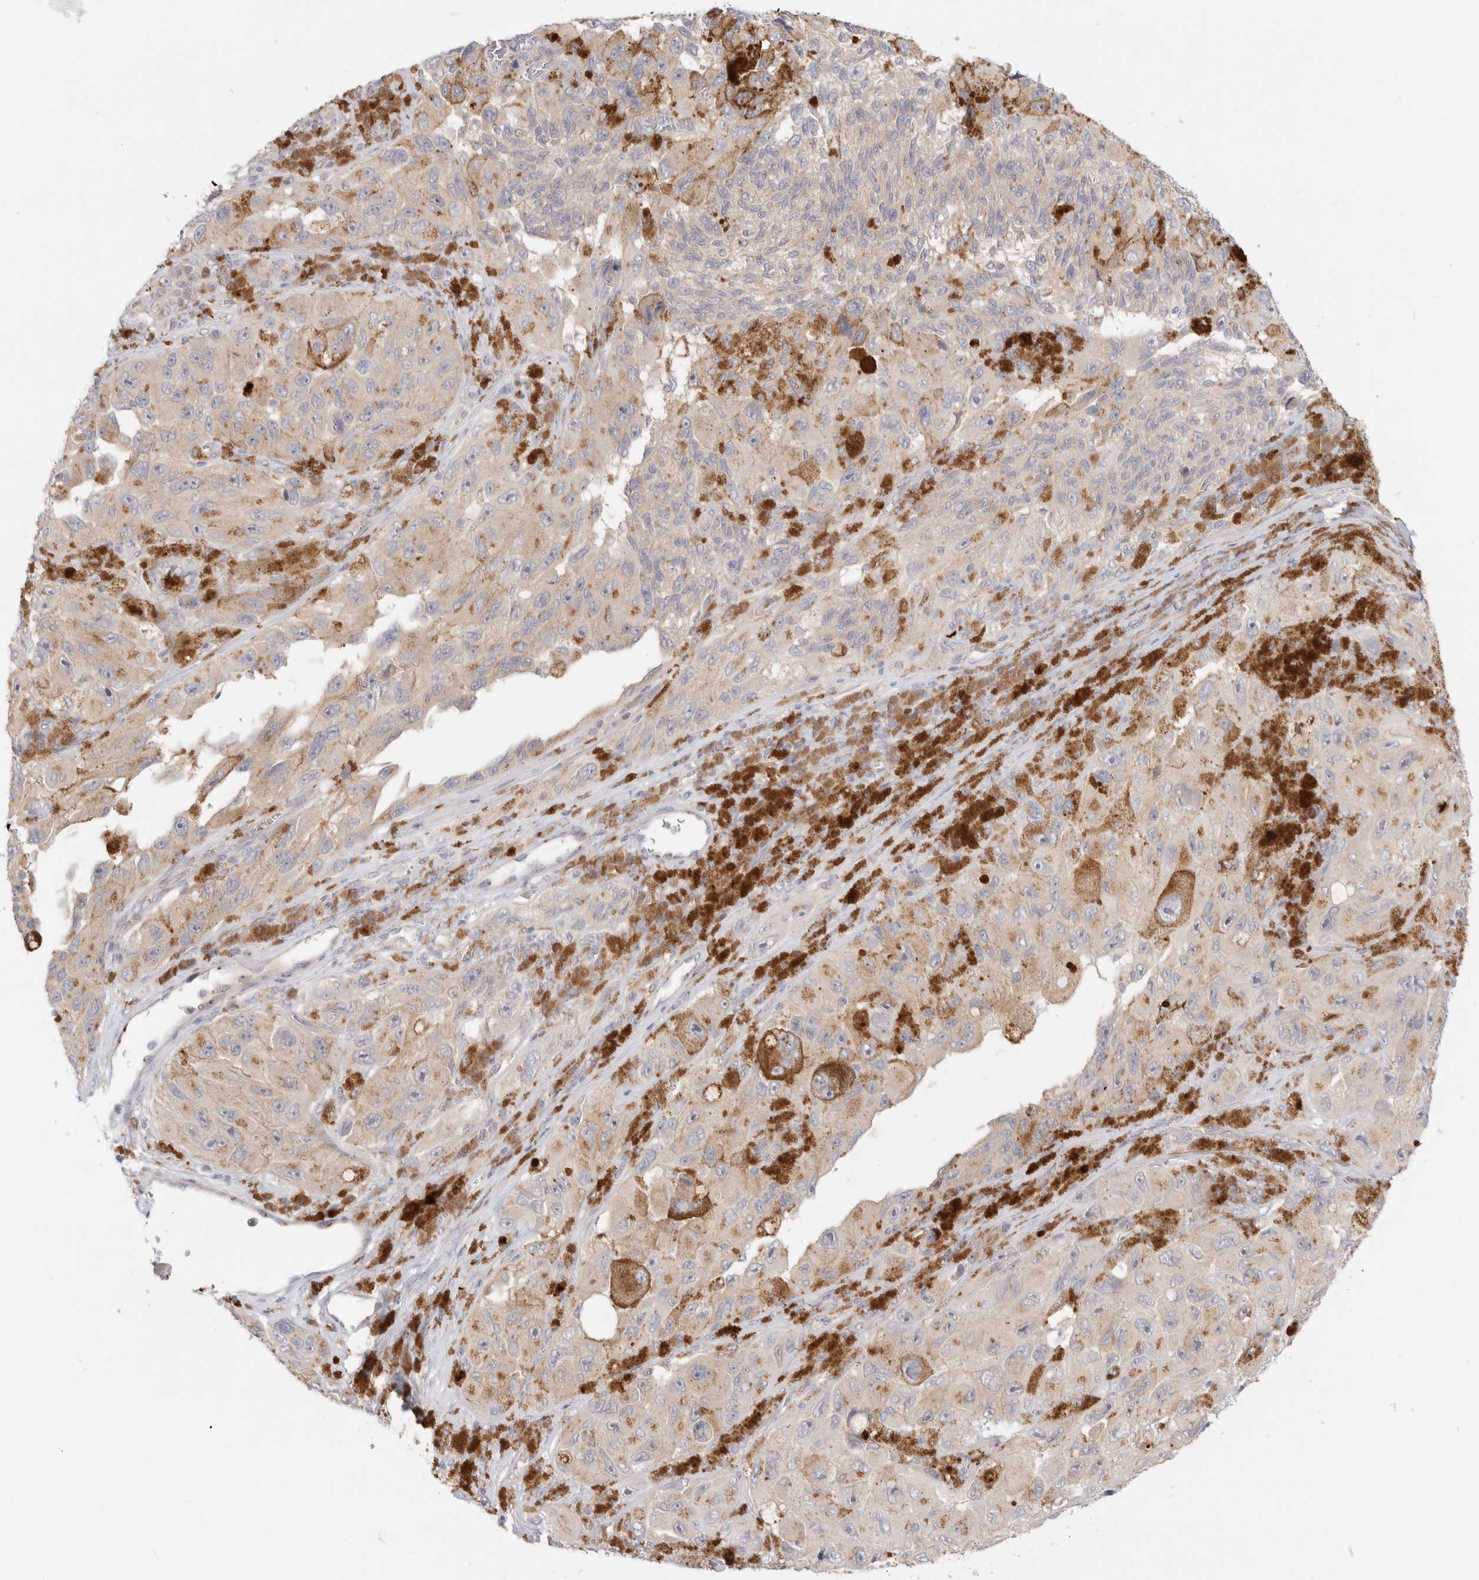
{"staining": {"intensity": "weak", "quantity": ">75%", "location": "cytoplasmic/membranous"}, "tissue": "melanoma", "cell_type": "Tumor cells", "image_type": "cancer", "snomed": [{"axis": "morphology", "description": "Malignant melanoma, NOS"}, {"axis": "topography", "description": "Skin"}], "caption": "Melanoma stained with DAB (3,3'-diaminobenzidine) immunohistochemistry exhibits low levels of weak cytoplasmic/membranous expression in approximately >75% of tumor cells.", "gene": "EFCAB13", "patient": {"sex": "female", "age": 73}}